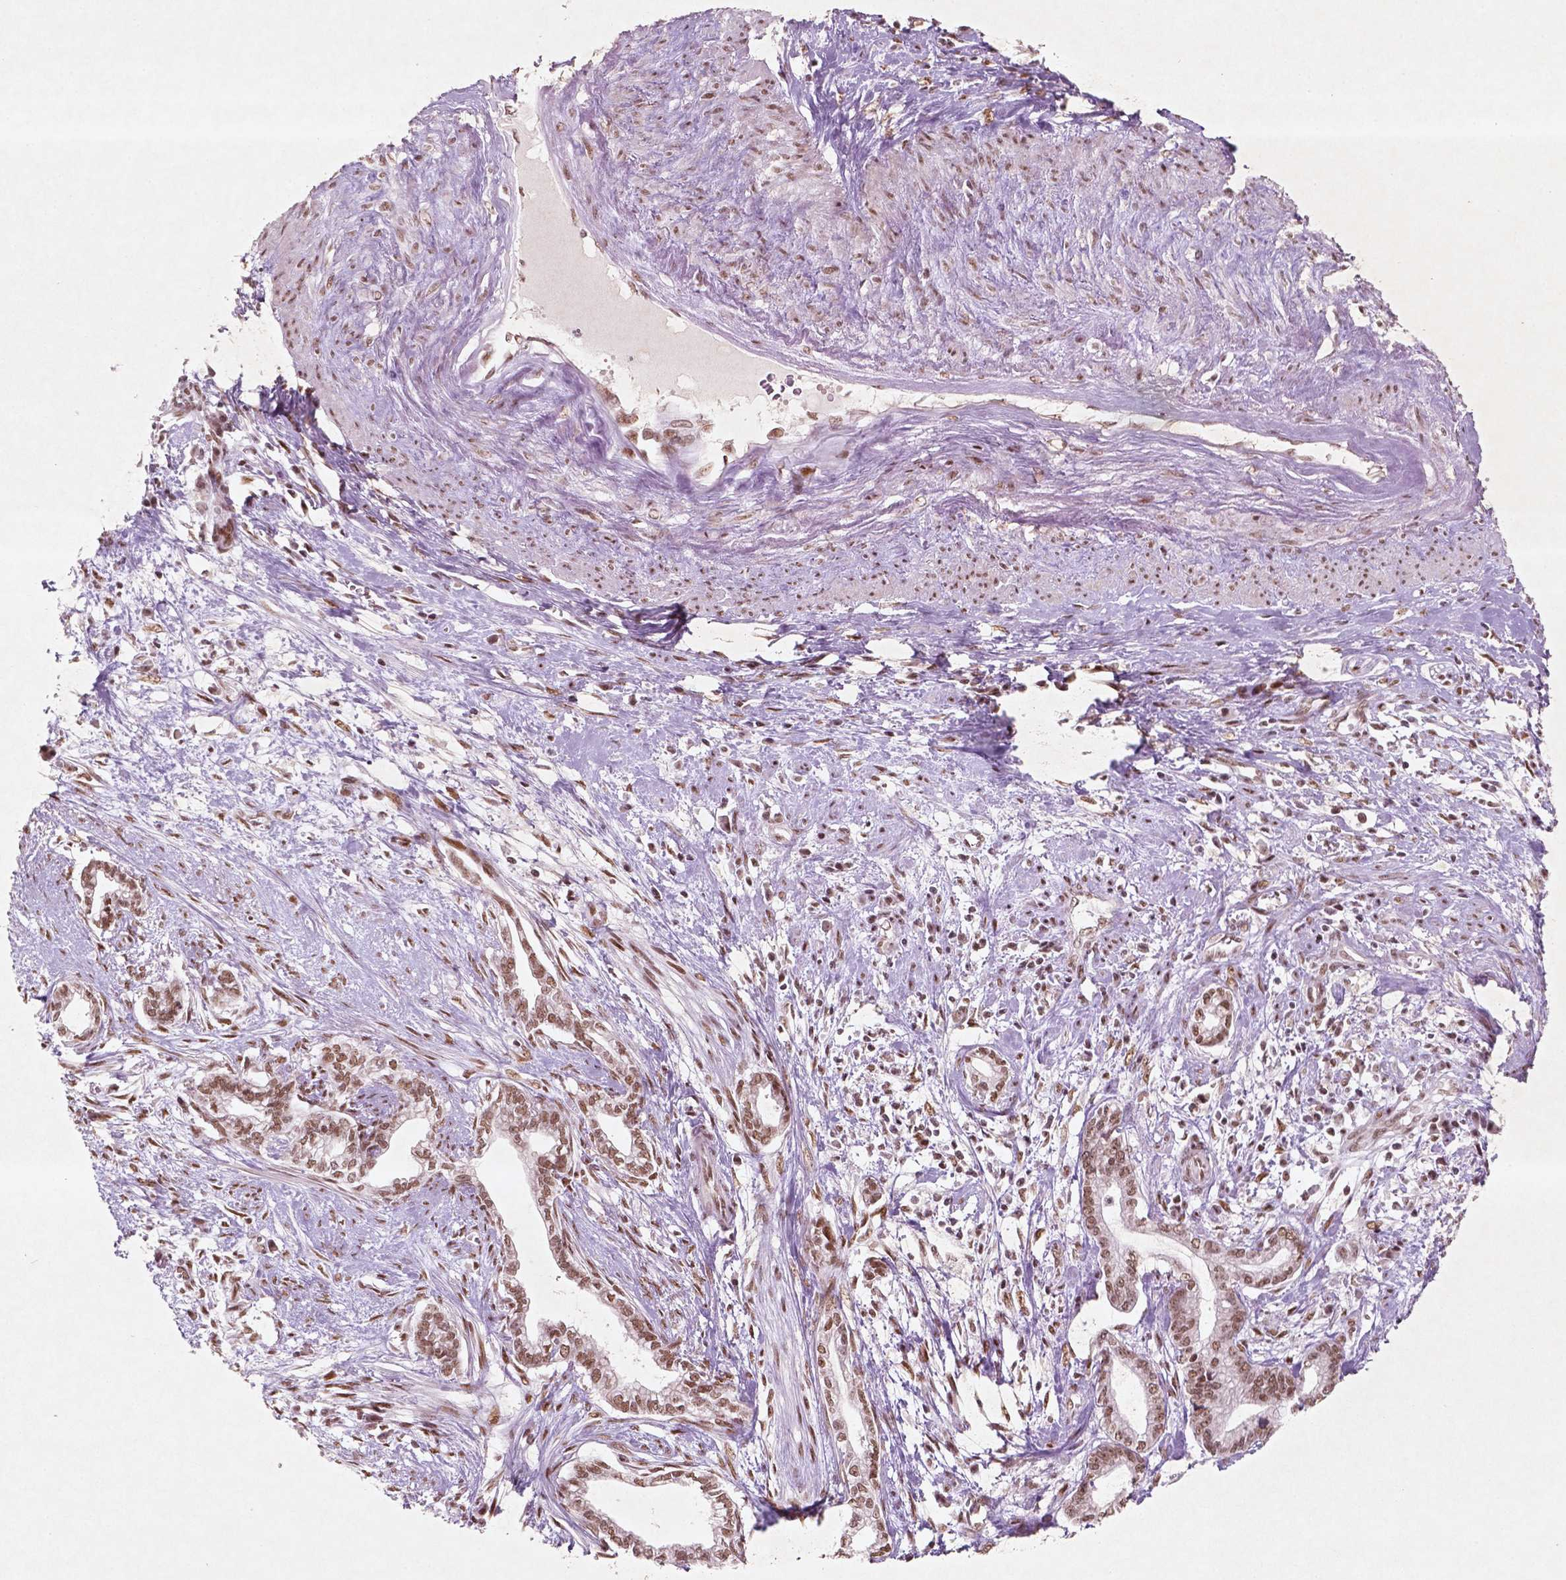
{"staining": {"intensity": "moderate", "quantity": ">75%", "location": "nuclear"}, "tissue": "cervical cancer", "cell_type": "Tumor cells", "image_type": "cancer", "snomed": [{"axis": "morphology", "description": "Adenocarcinoma, NOS"}, {"axis": "topography", "description": "Cervix"}], "caption": "Moderate nuclear positivity is identified in approximately >75% of tumor cells in cervical cancer (adenocarcinoma).", "gene": "HMG20B", "patient": {"sex": "female", "age": 62}}